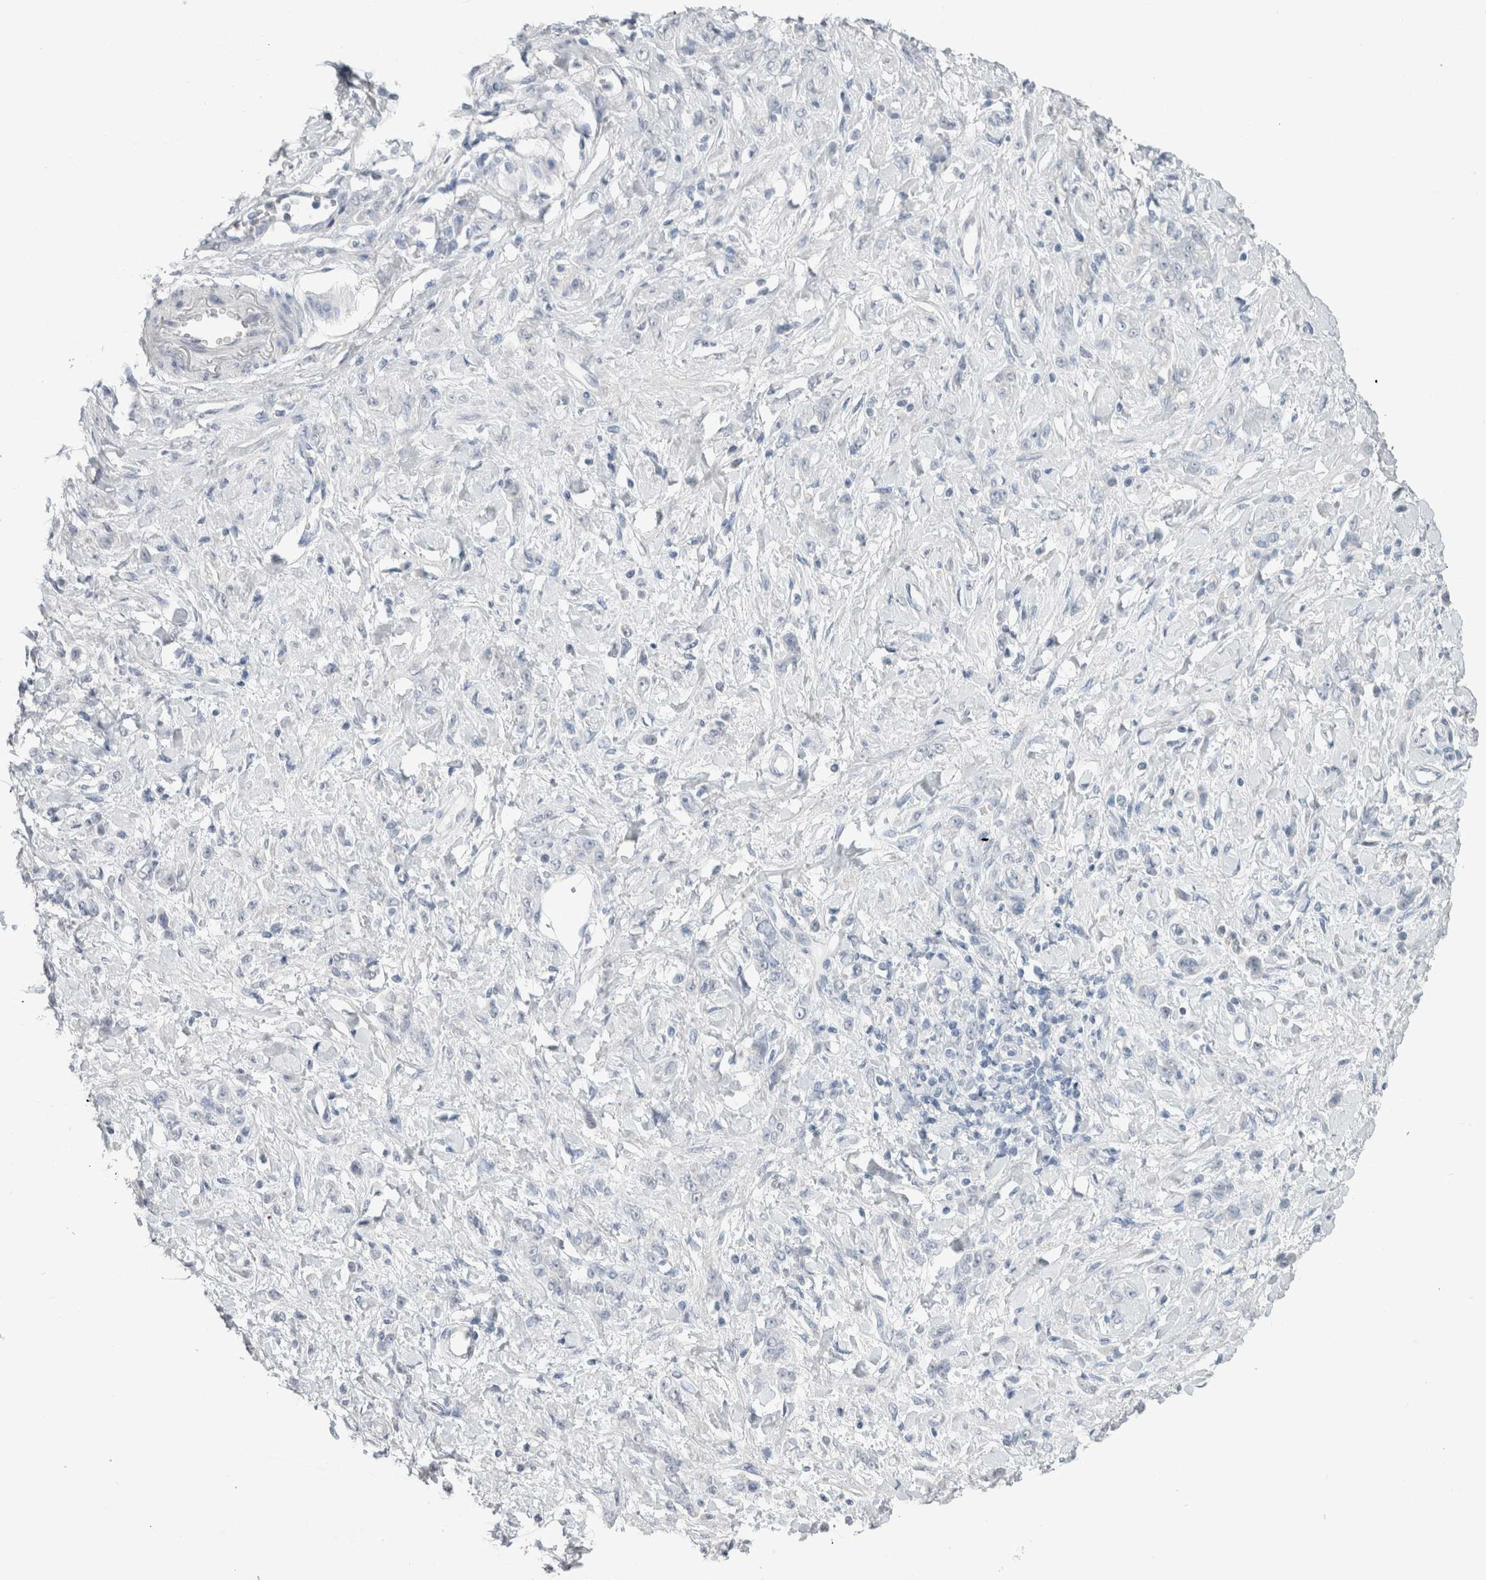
{"staining": {"intensity": "negative", "quantity": "none", "location": "none"}, "tissue": "stomach cancer", "cell_type": "Tumor cells", "image_type": "cancer", "snomed": [{"axis": "morphology", "description": "Normal tissue, NOS"}, {"axis": "morphology", "description": "Adenocarcinoma, NOS"}, {"axis": "topography", "description": "Stomach"}], "caption": "IHC of stomach adenocarcinoma displays no staining in tumor cells.", "gene": "SLC6A1", "patient": {"sex": "male", "age": 82}}